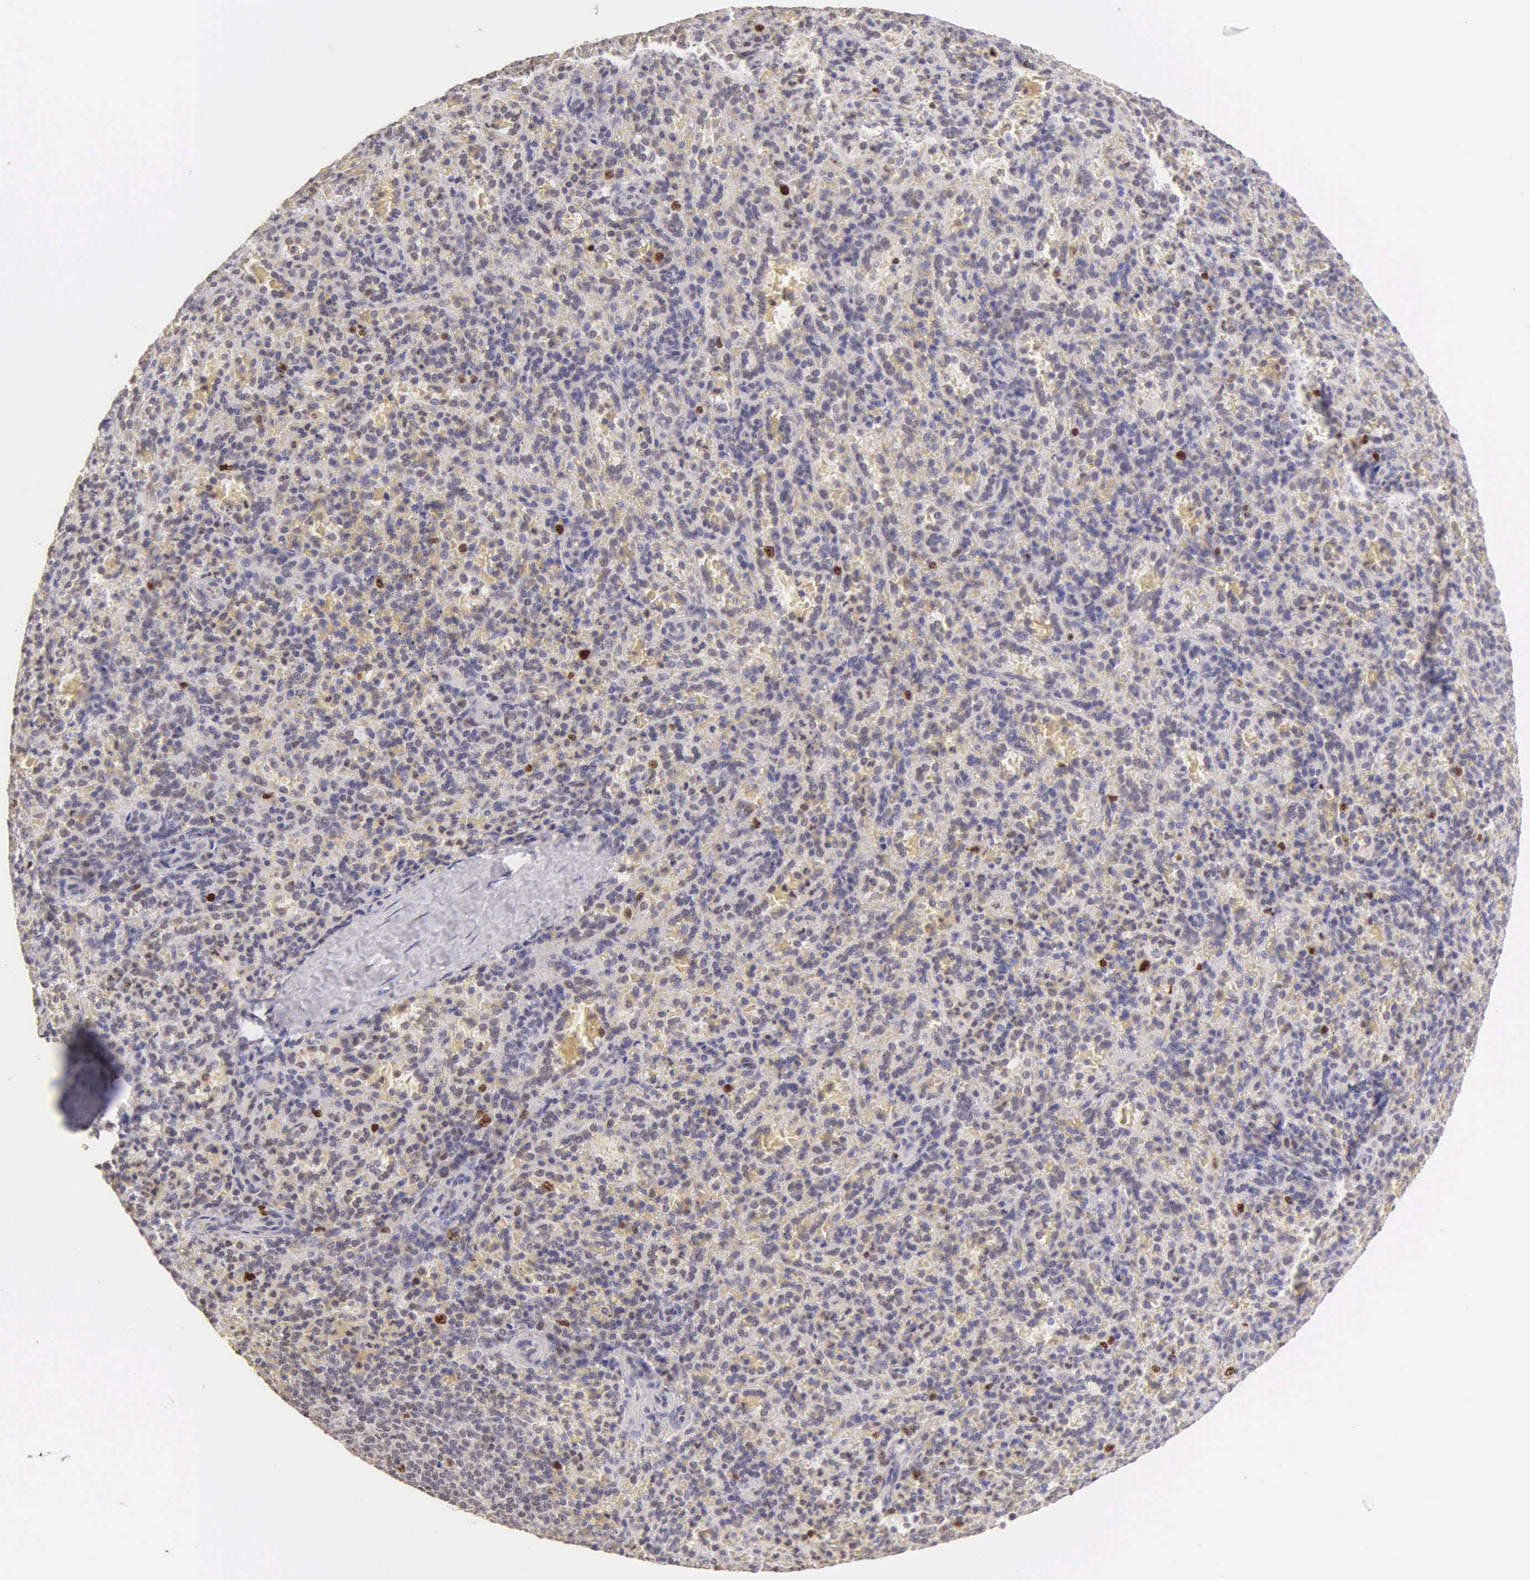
{"staining": {"intensity": "moderate", "quantity": "<25%", "location": "nuclear"}, "tissue": "spleen", "cell_type": "Cells in red pulp", "image_type": "normal", "snomed": [{"axis": "morphology", "description": "Normal tissue, NOS"}, {"axis": "topography", "description": "Spleen"}], "caption": "Spleen stained with immunohistochemistry reveals moderate nuclear positivity in approximately <25% of cells in red pulp.", "gene": "MKI67", "patient": {"sex": "female", "age": 21}}